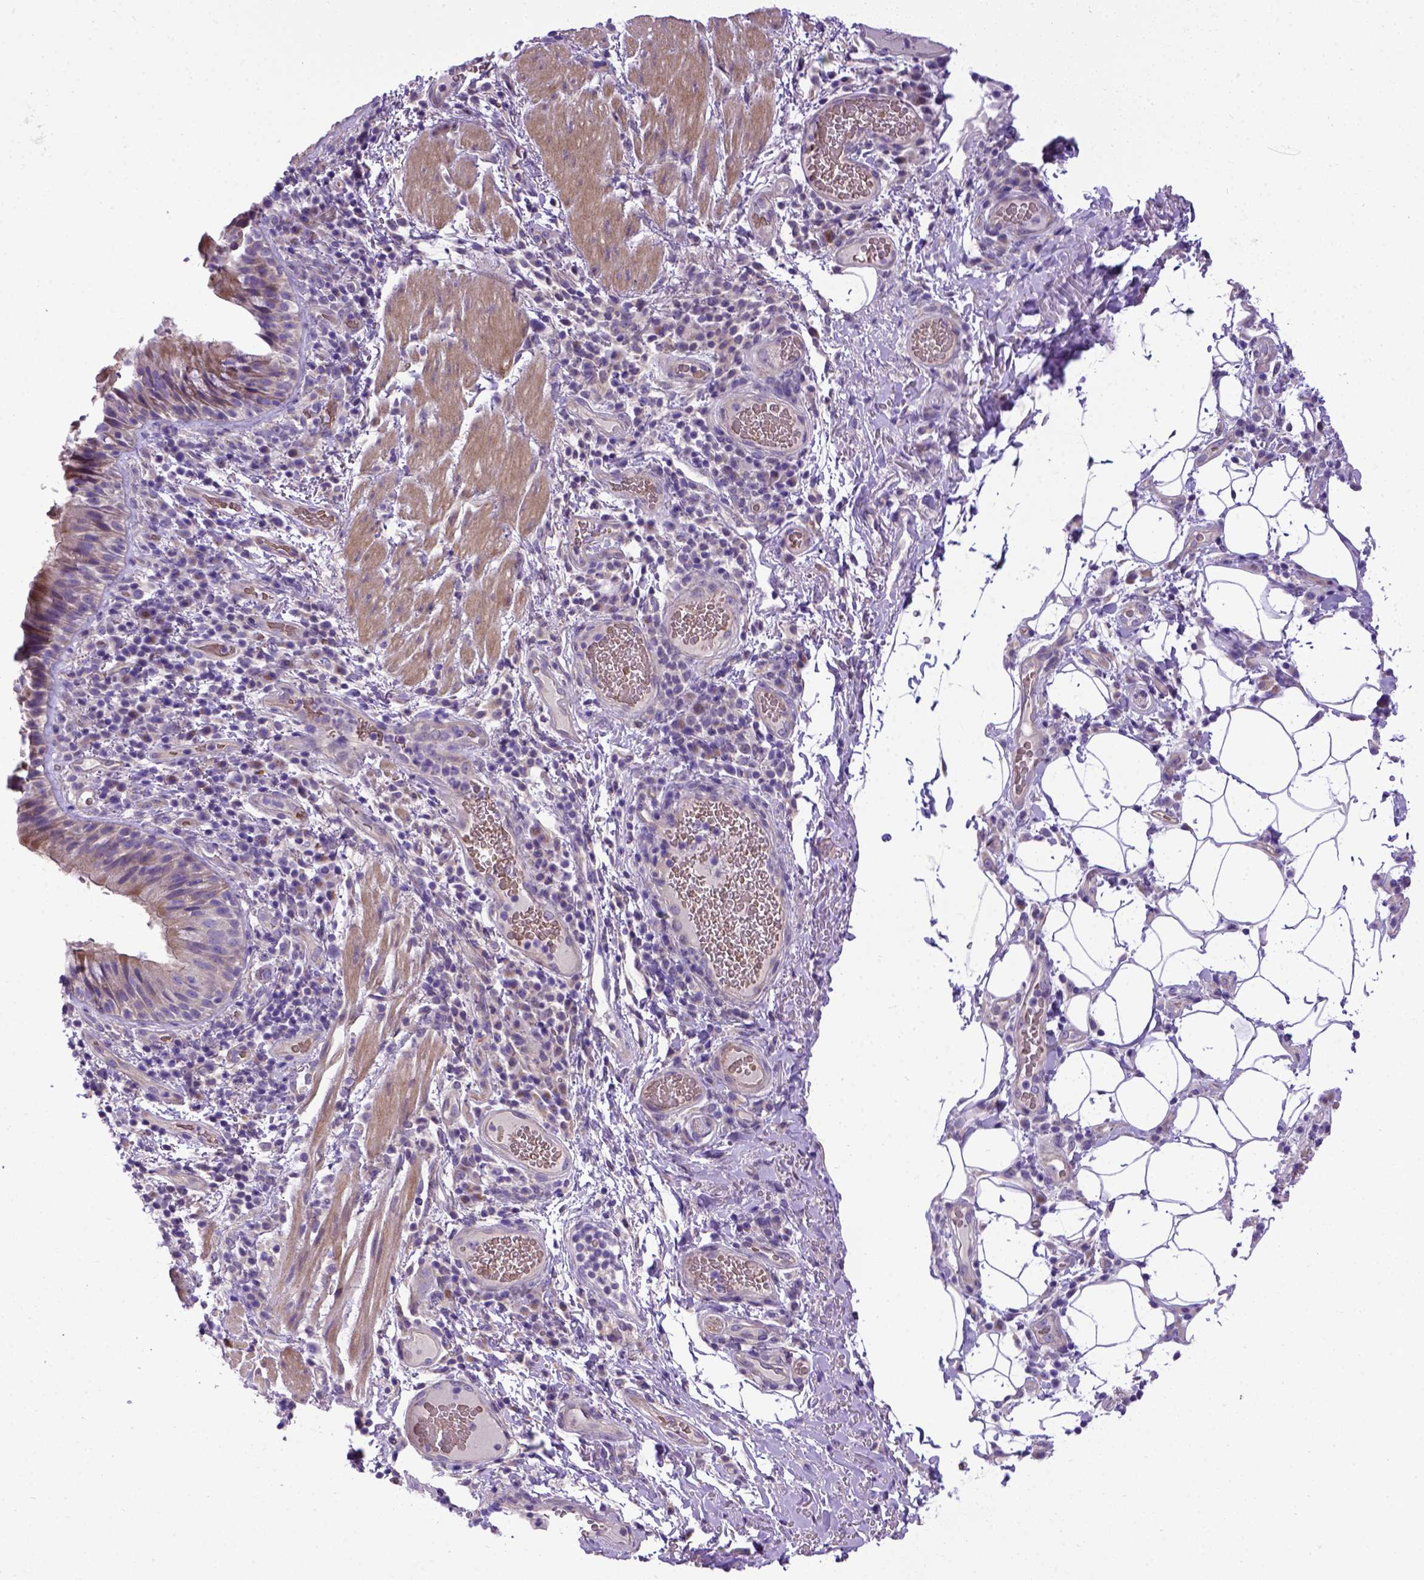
{"staining": {"intensity": "moderate", "quantity": "<25%", "location": "cytoplasmic/membranous"}, "tissue": "bronchus", "cell_type": "Respiratory epithelial cells", "image_type": "normal", "snomed": [{"axis": "morphology", "description": "Normal tissue, NOS"}, {"axis": "topography", "description": "Lymph node"}, {"axis": "topography", "description": "Bronchus"}], "caption": "Immunohistochemical staining of benign bronchus demonstrates low levels of moderate cytoplasmic/membranous positivity in approximately <25% of respiratory epithelial cells.", "gene": "ADAM12", "patient": {"sex": "male", "age": 56}}